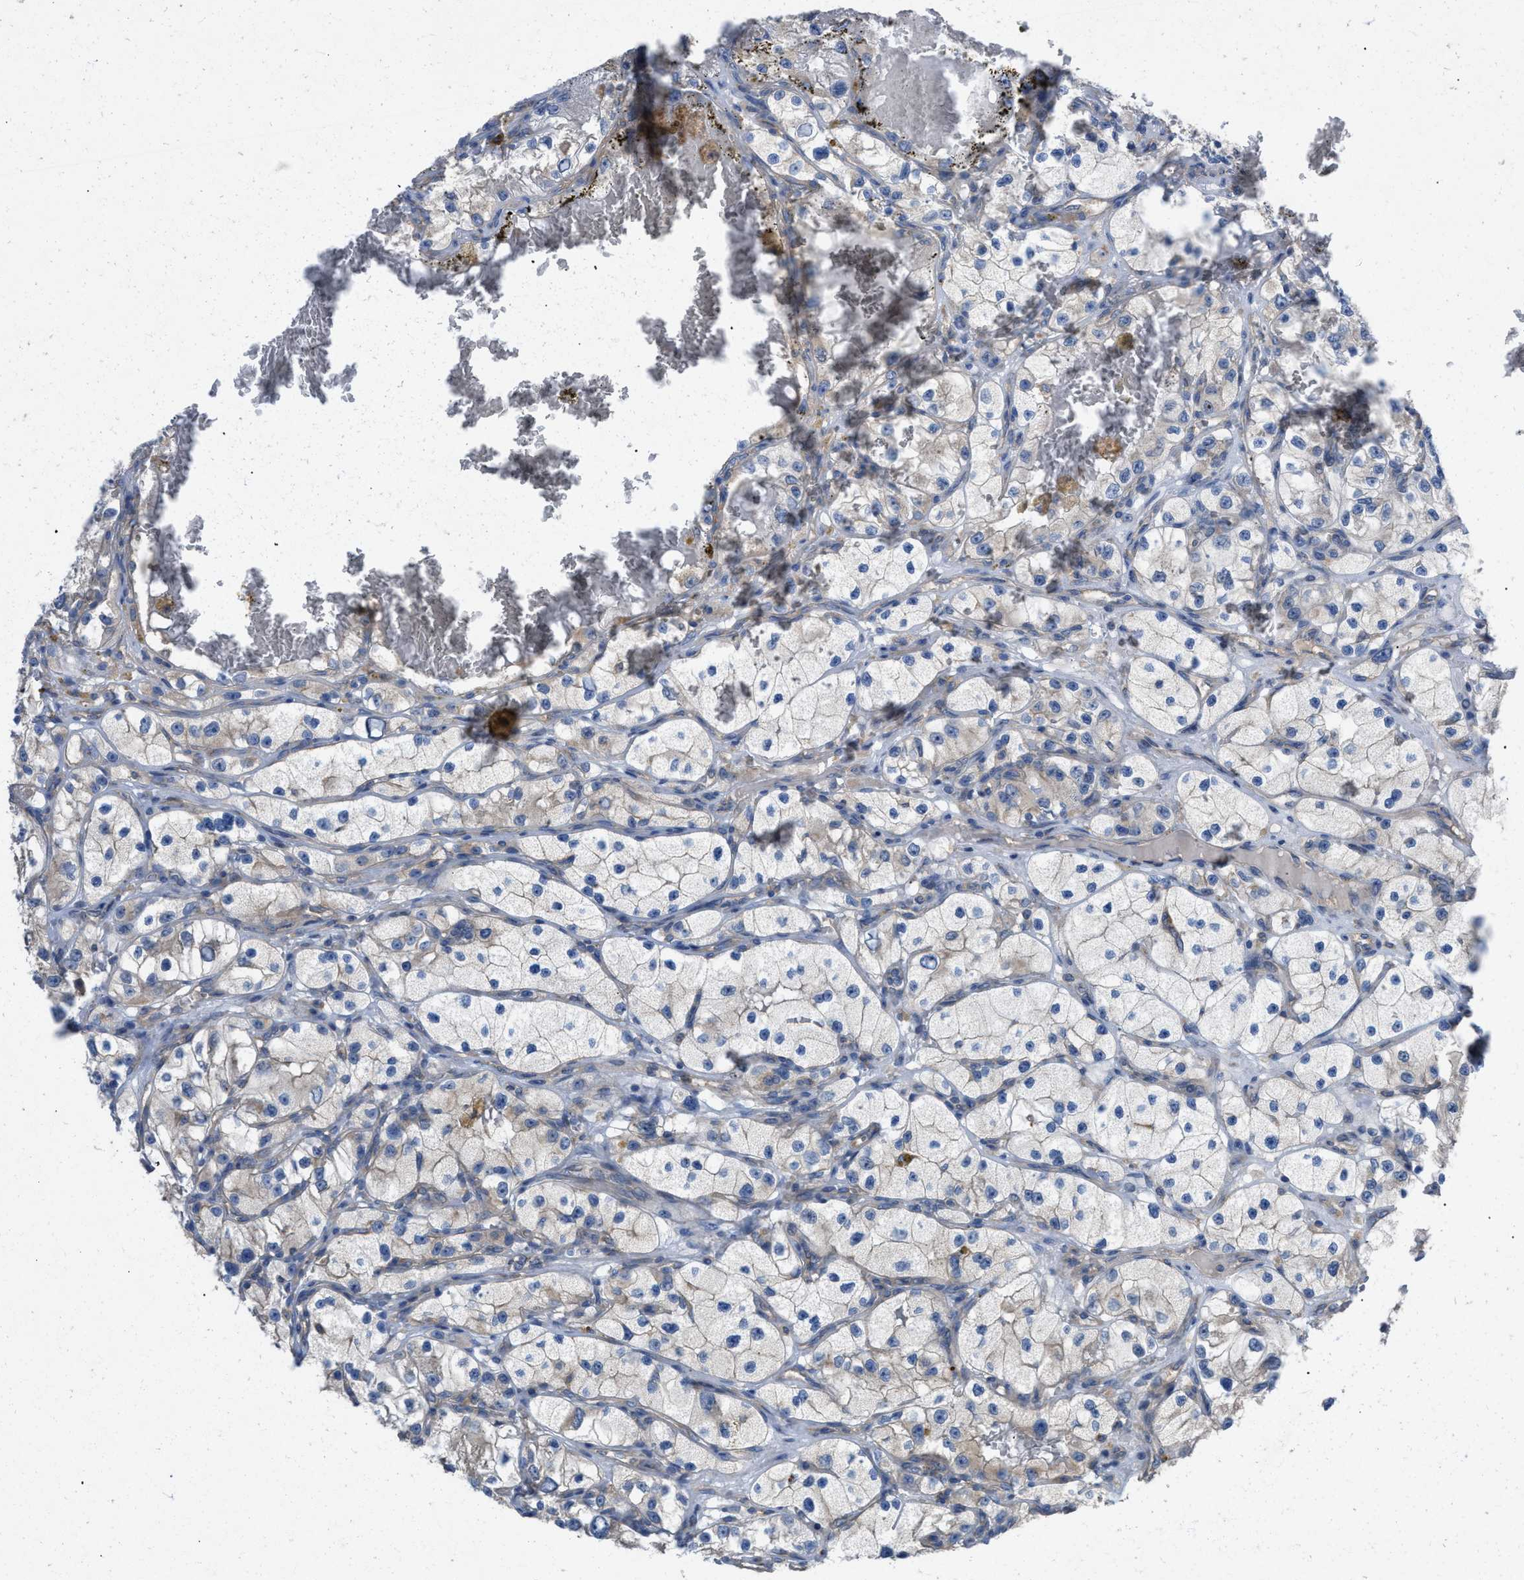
{"staining": {"intensity": "weak", "quantity": "25%-75%", "location": "cytoplasmic/membranous"}, "tissue": "renal cancer", "cell_type": "Tumor cells", "image_type": "cancer", "snomed": [{"axis": "morphology", "description": "Adenocarcinoma, NOS"}, {"axis": "topography", "description": "Kidney"}], "caption": "IHC of human renal adenocarcinoma displays low levels of weak cytoplasmic/membranous positivity in about 25%-75% of tumor cells.", "gene": "TMEM131", "patient": {"sex": "female", "age": 57}}